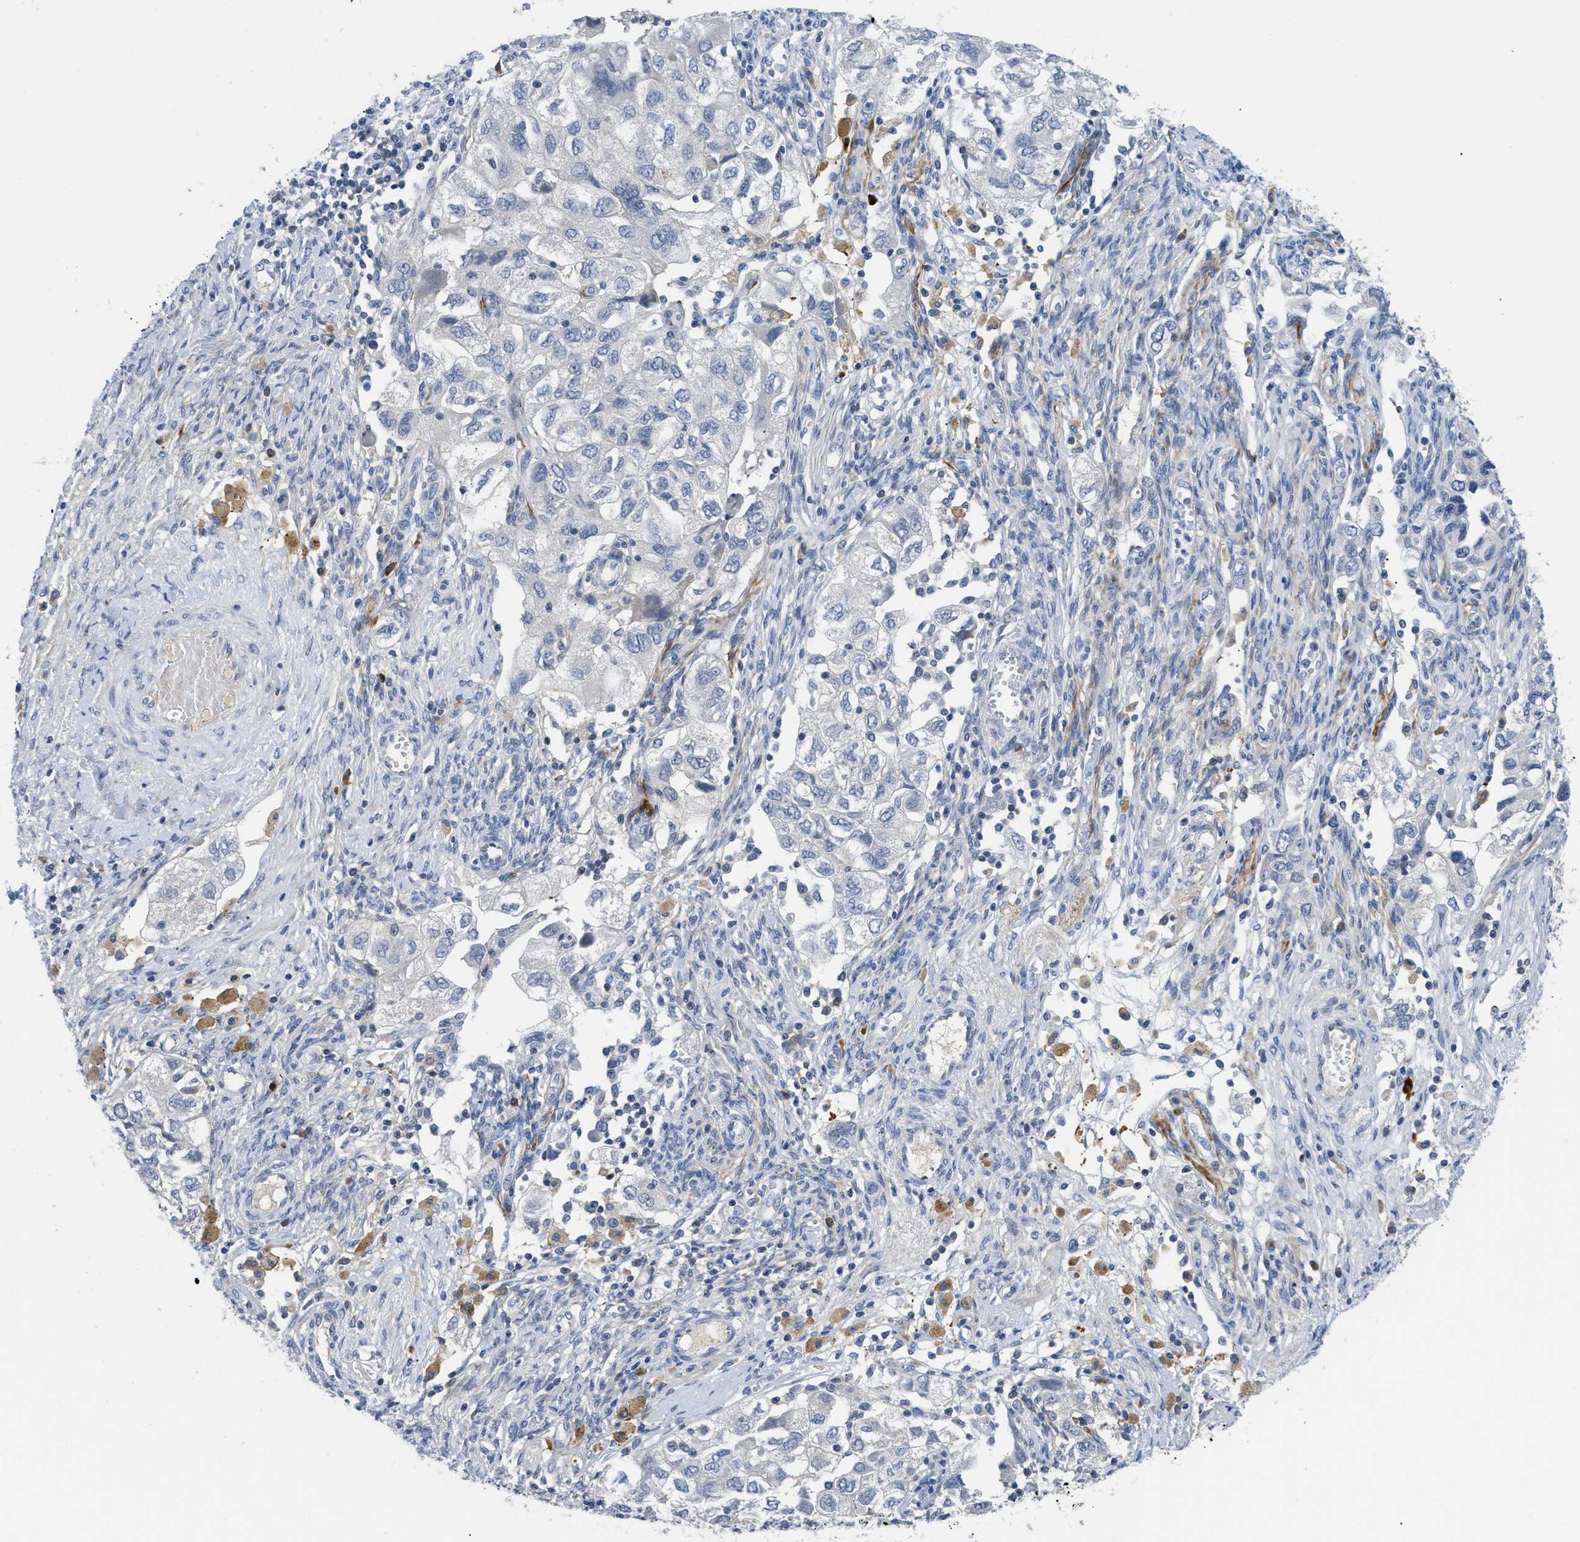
{"staining": {"intensity": "negative", "quantity": "none", "location": "none"}, "tissue": "ovarian cancer", "cell_type": "Tumor cells", "image_type": "cancer", "snomed": [{"axis": "morphology", "description": "Carcinoma, NOS"}, {"axis": "morphology", "description": "Cystadenocarcinoma, serous, NOS"}, {"axis": "topography", "description": "Ovary"}], "caption": "Immunohistochemistry (IHC) micrograph of human ovarian serous cystadenocarcinoma stained for a protein (brown), which displays no positivity in tumor cells.", "gene": "OR9K2", "patient": {"sex": "female", "age": 69}}